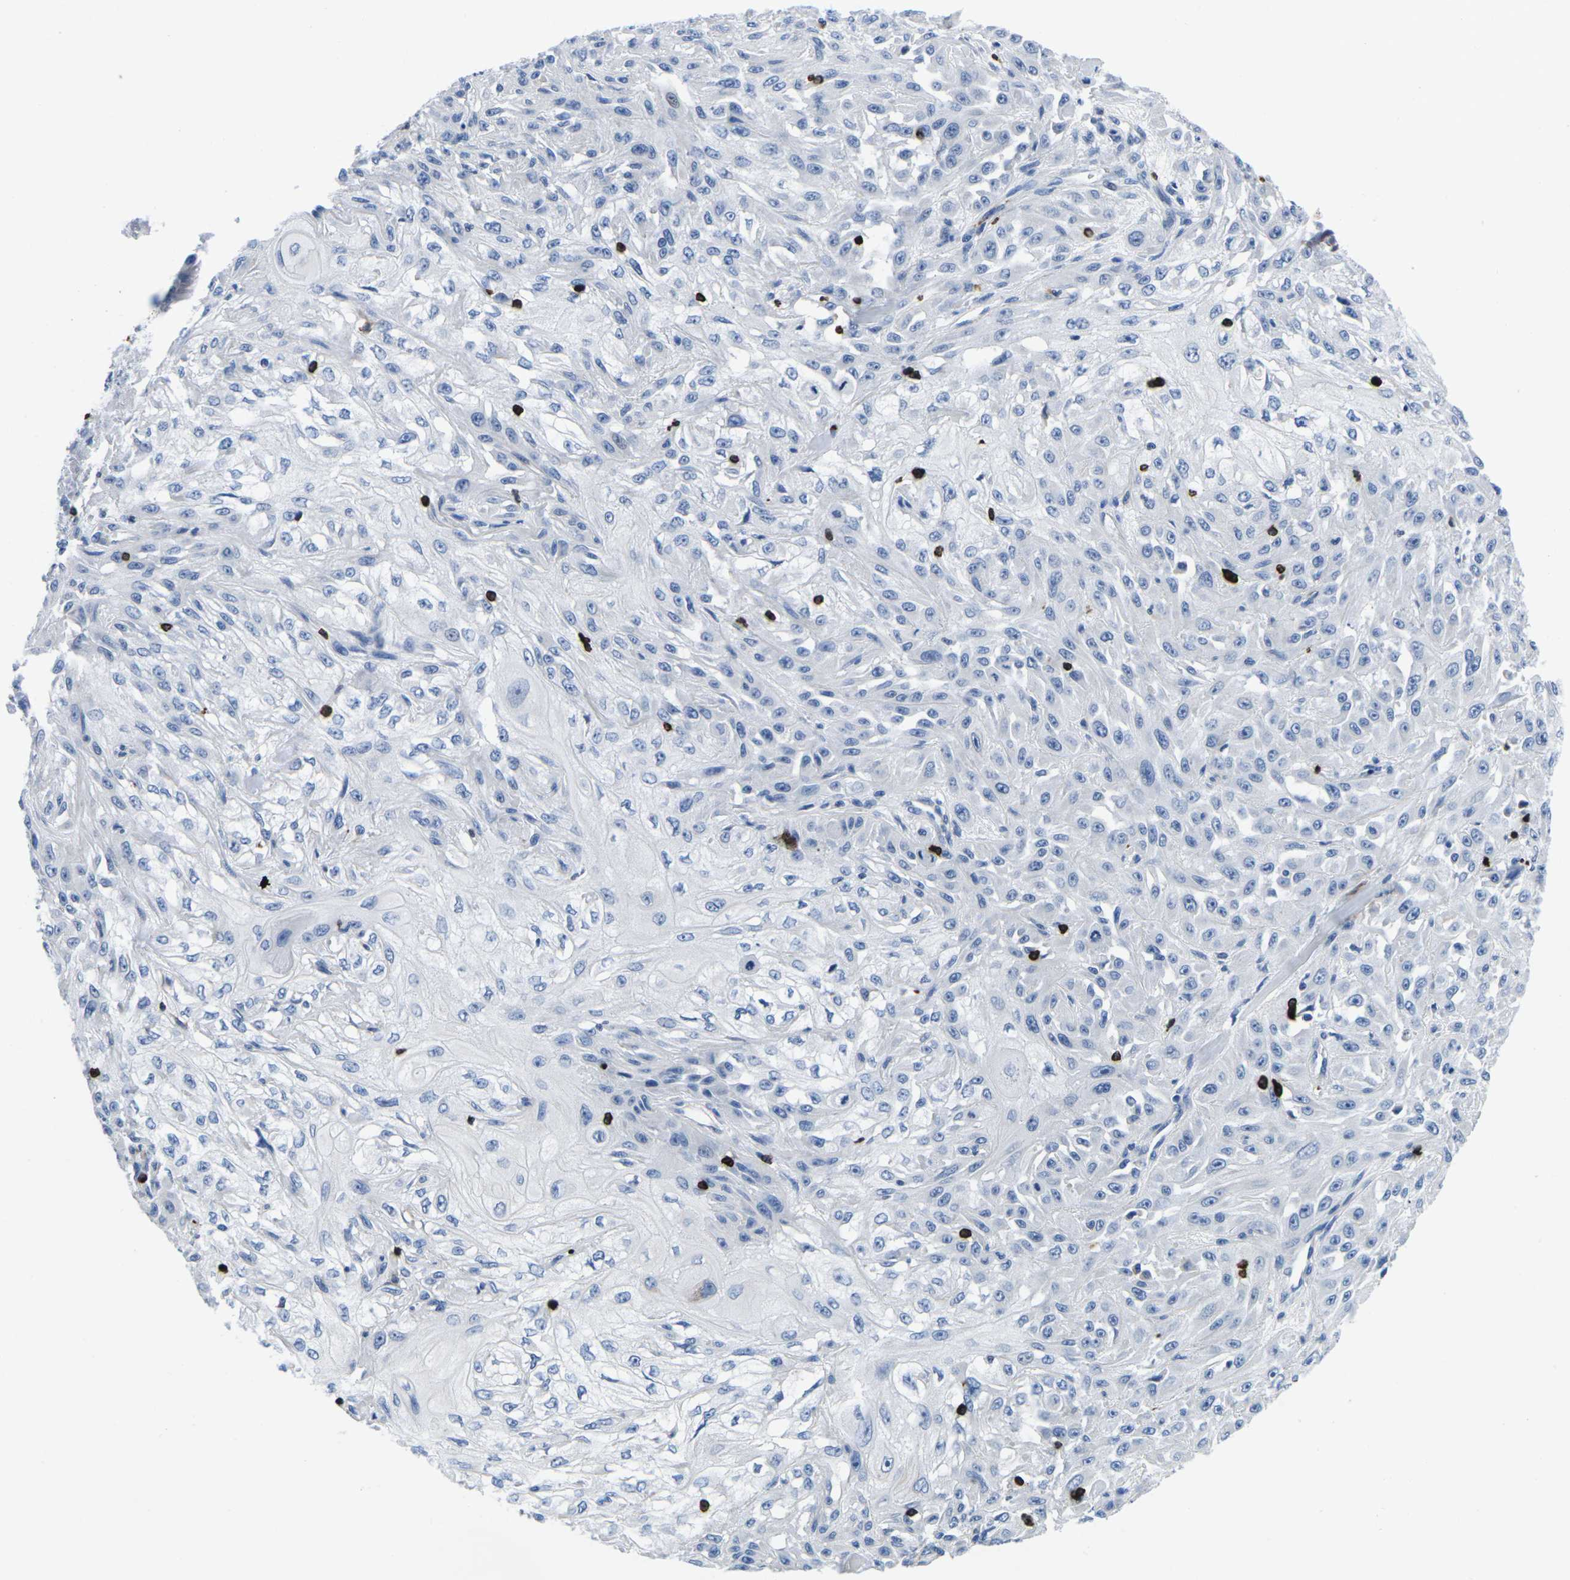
{"staining": {"intensity": "negative", "quantity": "none", "location": "none"}, "tissue": "skin cancer", "cell_type": "Tumor cells", "image_type": "cancer", "snomed": [{"axis": "morphology", "description": "Squamous cell carcinoma, NOS"}, {"axis": "morphology", "description": "Squamous cell carcinoma, metastatic, NOS"}, {"axis": "topography", "description": "Skin"}, {"axis": "topography", "description": "Lymph node"}], "caption": "An image of skin metastatic squamous cell carcinoma stained for a protein demonstrates no brown staining in tumor cells. (Stains: DAB (3,3'-diaminobenzidine) immunohistochemistry with hematoxylin counter stain, Microscopy: brightfield microscopy at high magnification).", "gene": "CTSW", "patient": {"sex": "male", "age": 75}}